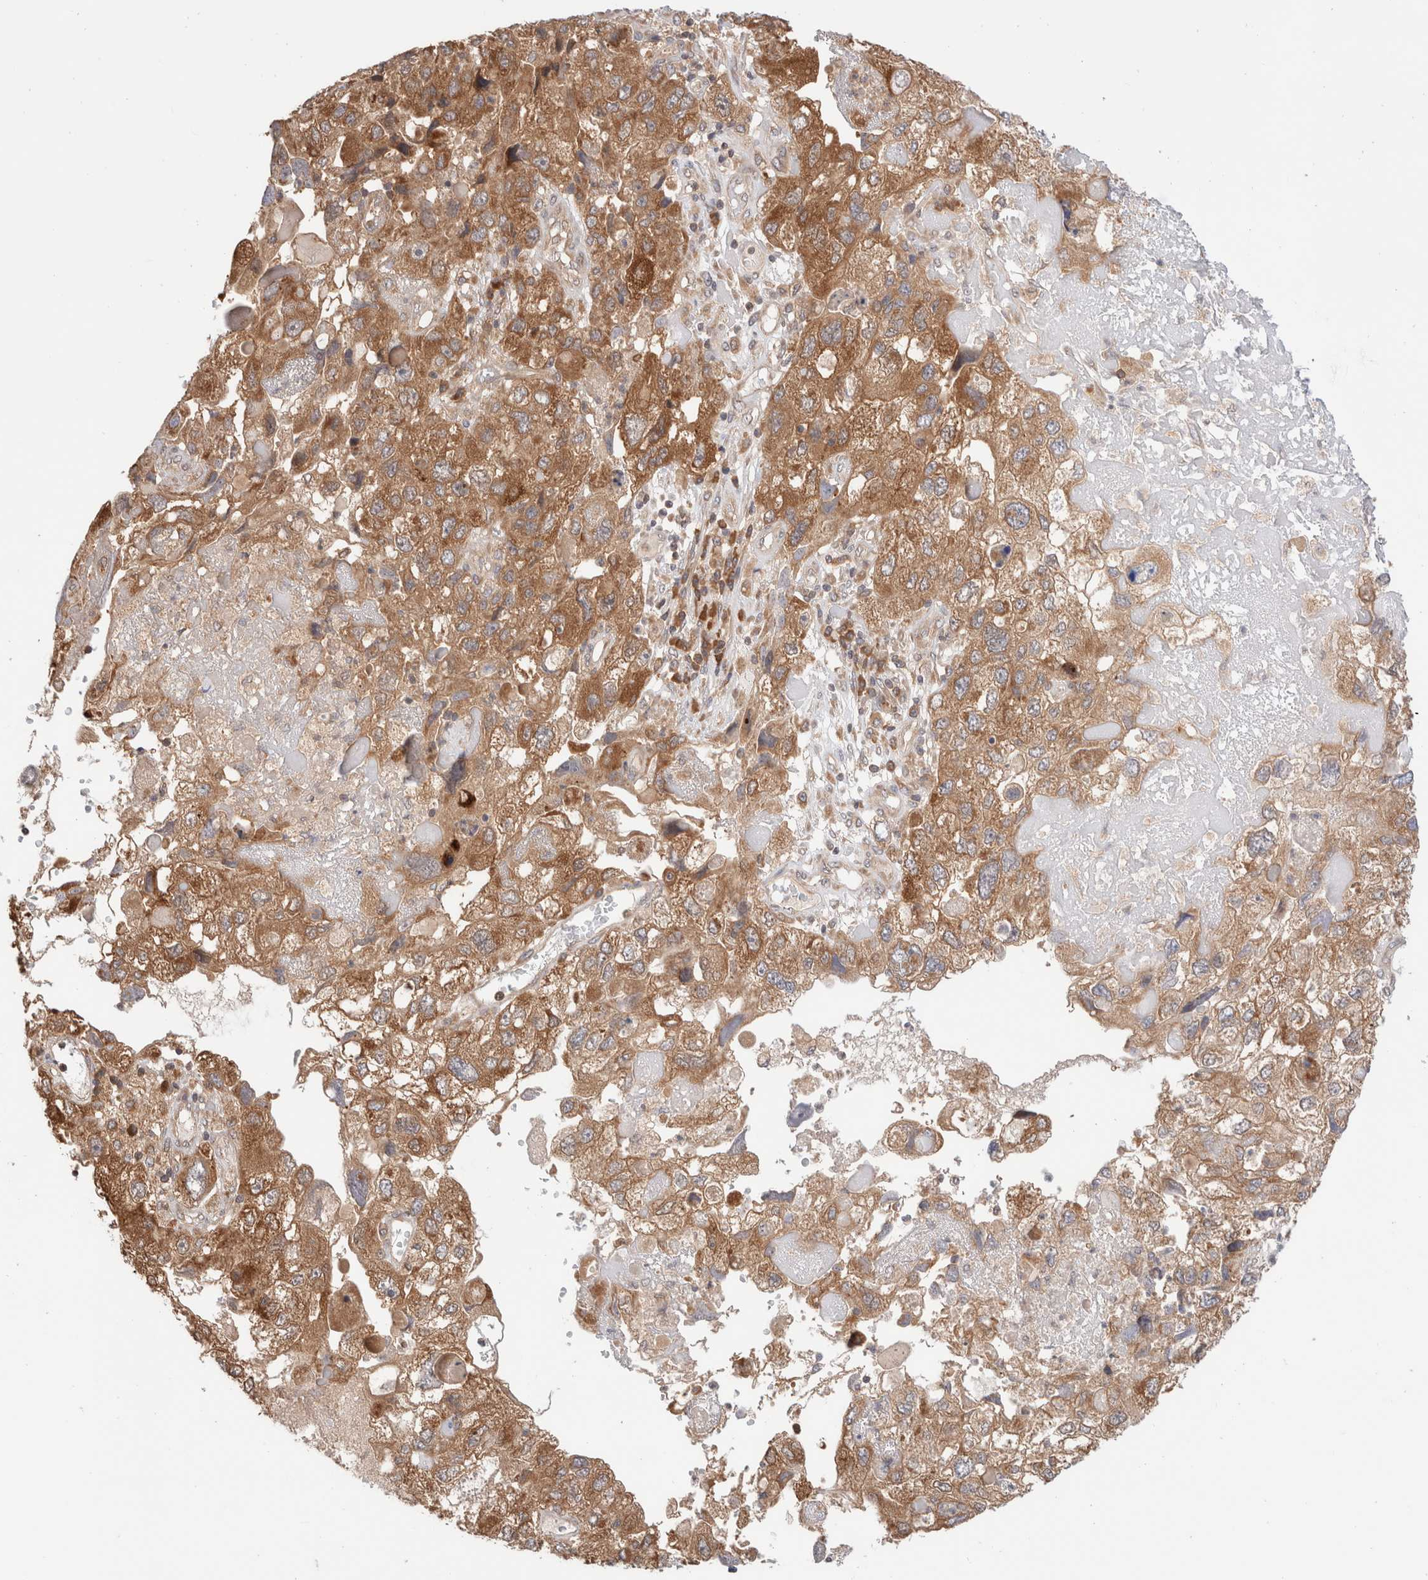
{"staining": {"intensity": "moderate", "quantity": ">75%", "location": "cytoplasmic/membranous"}, "tissue": "endometrial cancer", "cell_type": "Tumor cells", "image_type": "cancer", "snomed": [{"axis": "morphology", "description": "Adenocarcinoma, NOS"}, {"axis": "topography", "description": "Endometrium"}], "caption": "Protein staining demonstrates moderate cytoplasmic/membranous positivity in approximately >75% of tumor cells in endometrial adenocarcinoma.", "gene": "XKR4", "patient": {"sex": "female", "age": 49}}